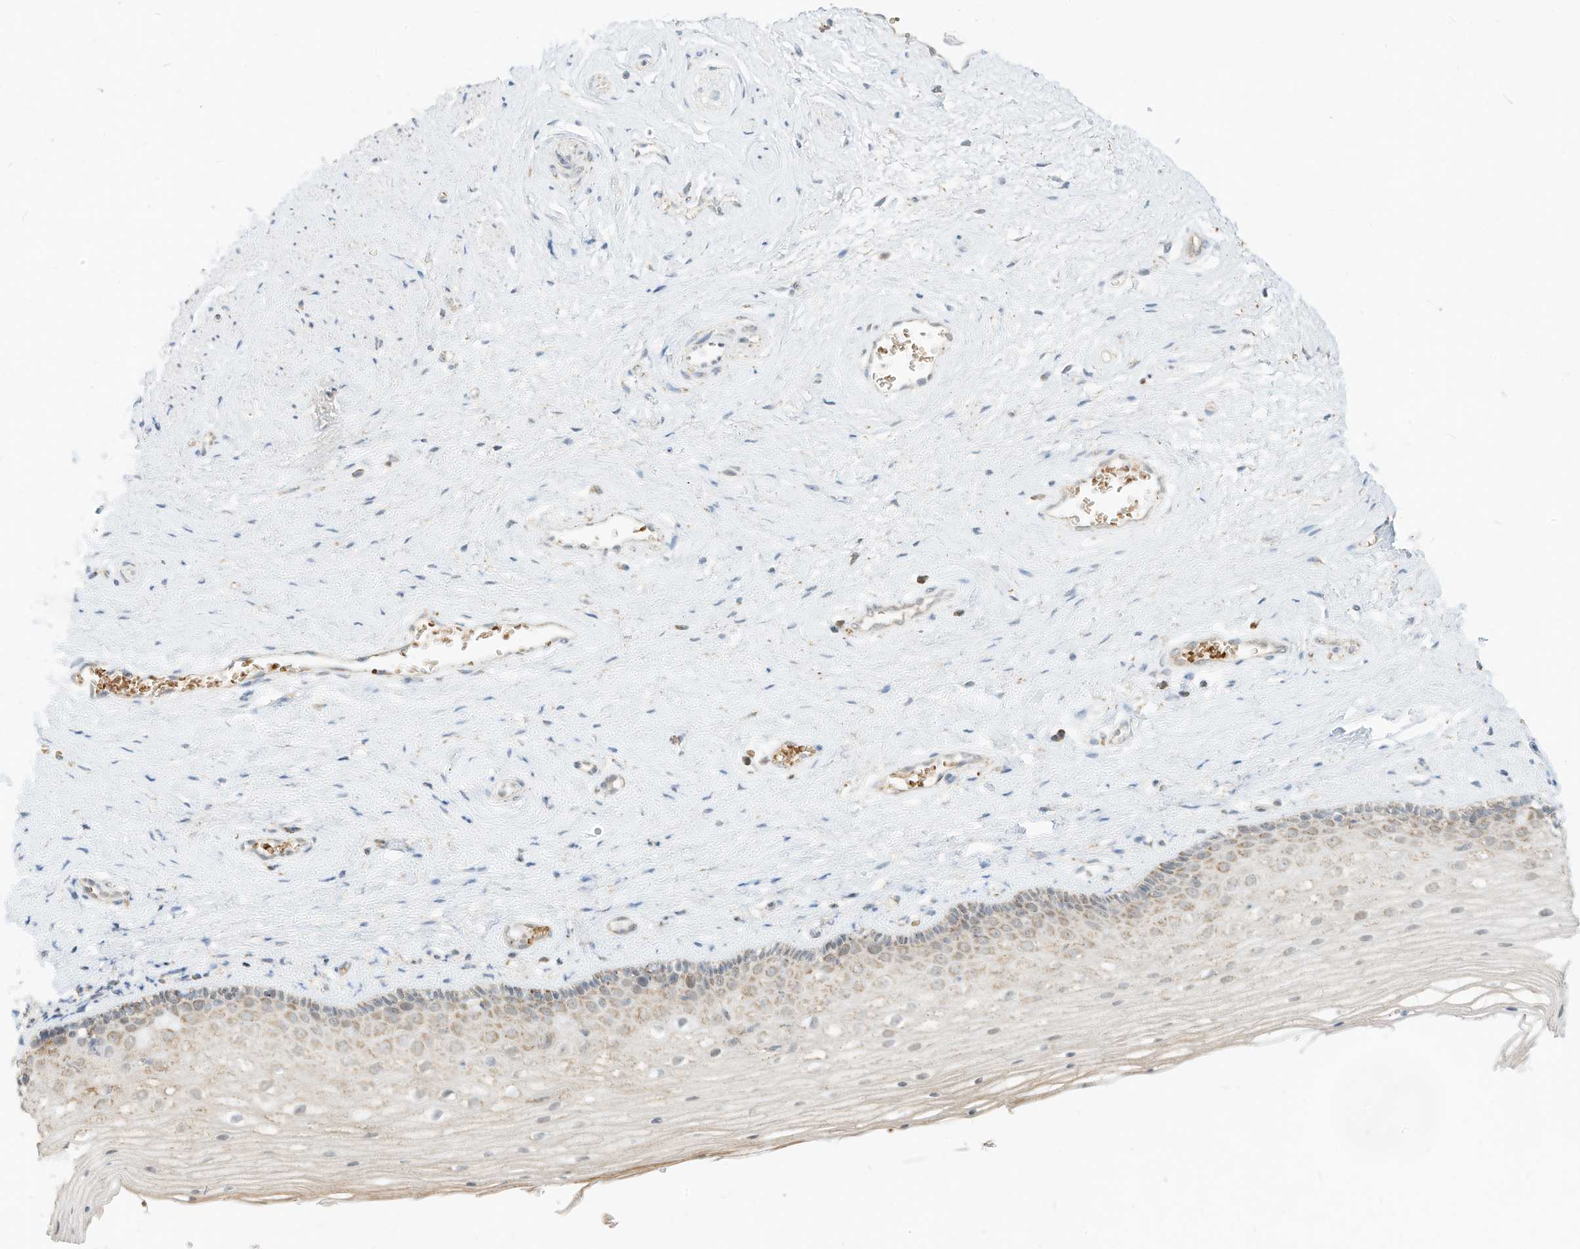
{"staining": {"intensity": "weak", "quantity": "25%-75%", "location": "cytoplasmic/membranous,nuclear"}, "tissue": "vagina", "cell_type": "Squamous epithelial cells", "image_type": "normal", "snomed": [{"axis": "morphology", "description": "Normal tissue, NOS"}, {"axis": "topography", "description": "Vagina"}], "caption": "IHC (DAB) staining of unremarkable human vagina exhibits weak cytoplasmic/membranous,nuclear protein expression in approximately 25%-75% of squamous epithelial cells. The staining was performed using DAB (3,3'-diaminobenzidine) to visualize the protein expression in brown, while the nuclei were stained in blue with hematoxylin (Magnification: 20x).", "gene": "MTUS2", "patient": {"sex": "female", "age": 46}}